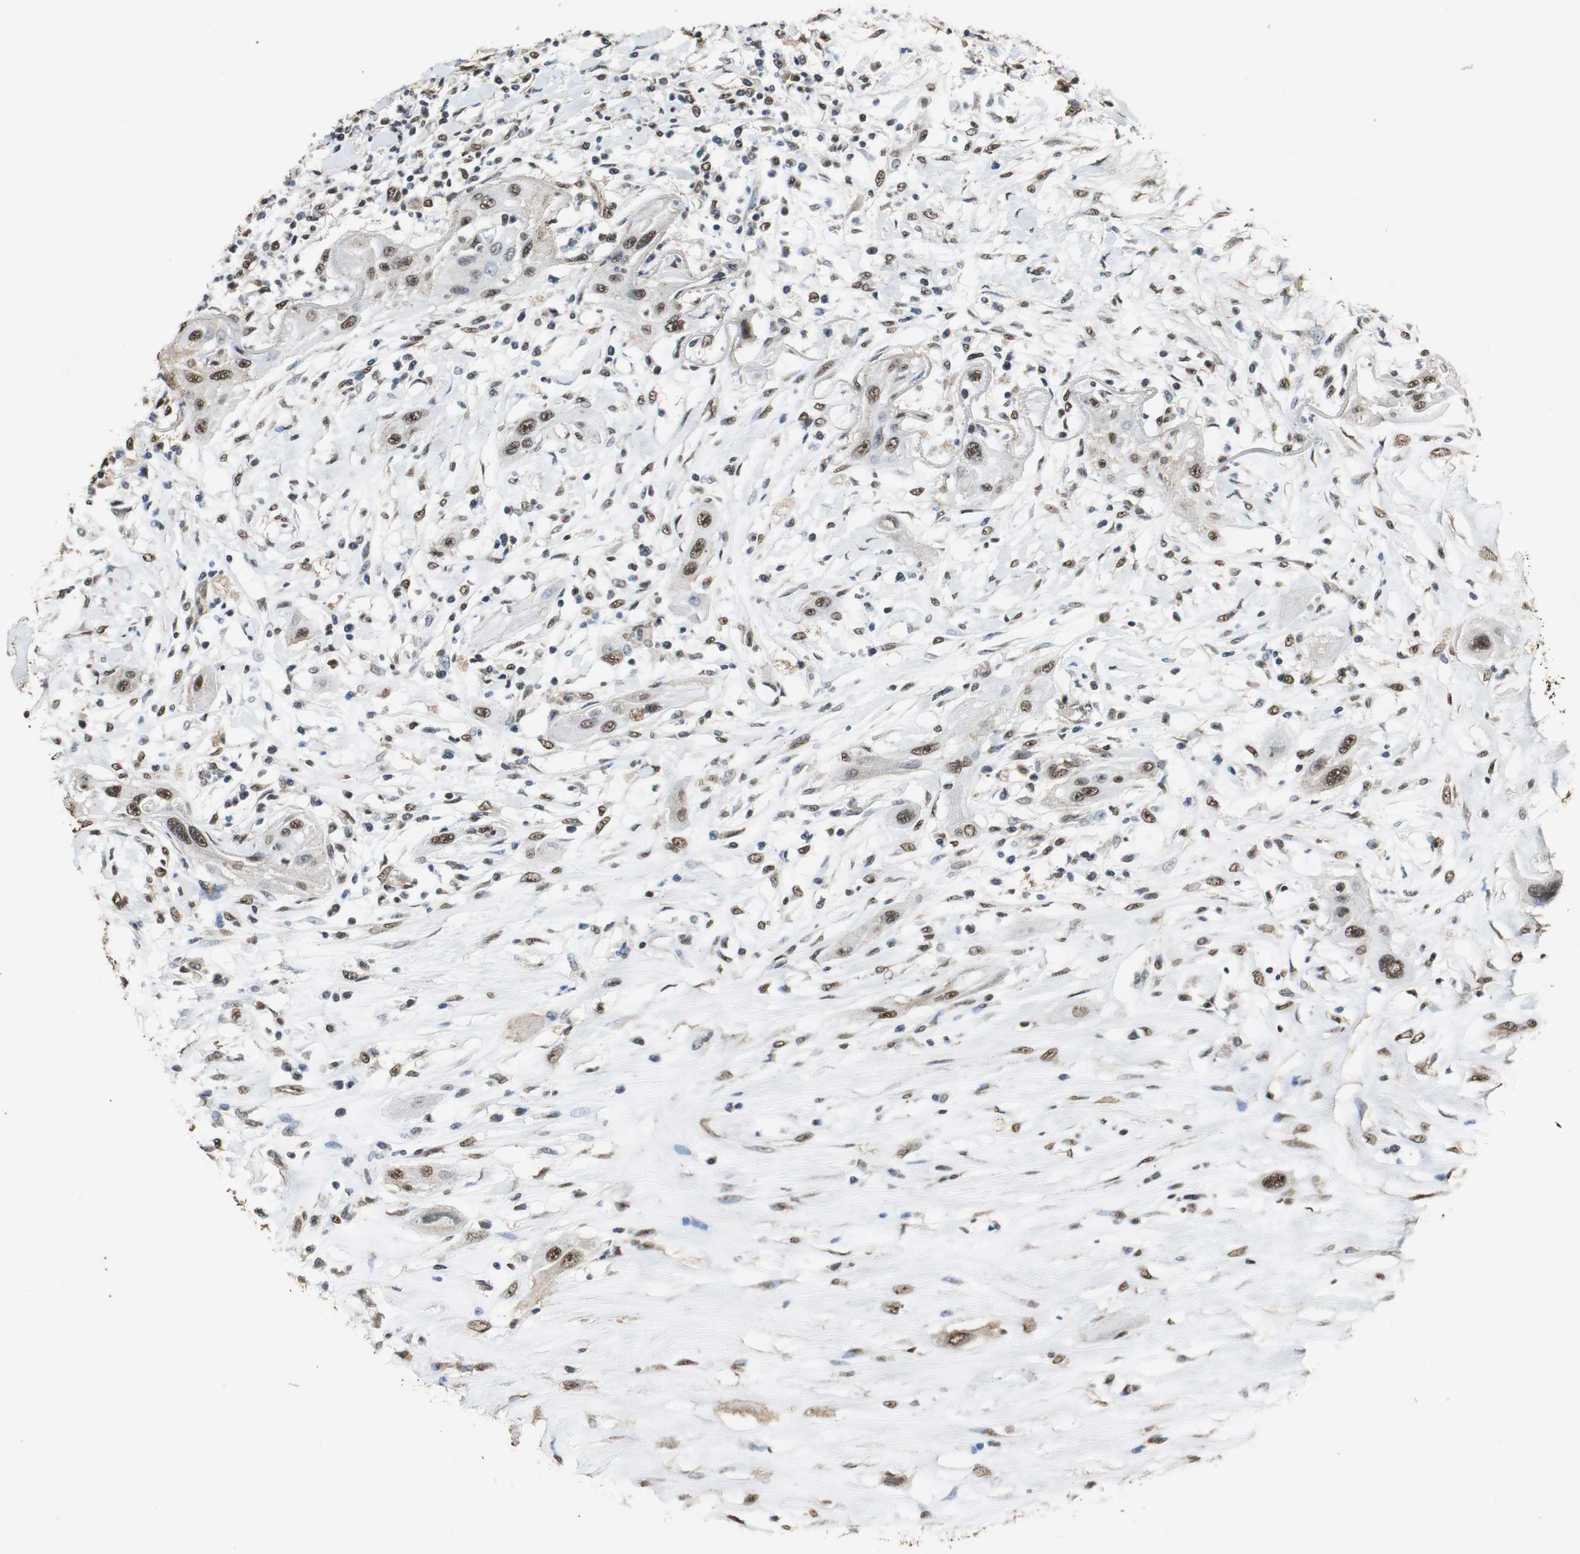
{"staining": {"intensity": "moderate", "quantity": ">75%", "location": "cytoplasmic/membranous,nuclear"}, "tissue": "lung cancer", "cell_type": "Tumor cells", "image_type": "cancer", "snomed": [{"axis": "morphology", "description": "Squamous cell carcinoma, NOS"}, {"axis": "topography", "description": "Lung"}], "caption": "Lung squamous cell carcinoma stained for a protein (brown) shows moderate cytoplasmic/membranous and nuclear positive expression in approximately >75% of tumor cells.", "gene": "PPP1R13B", "patient": {"sex": "female", "age": 47}}